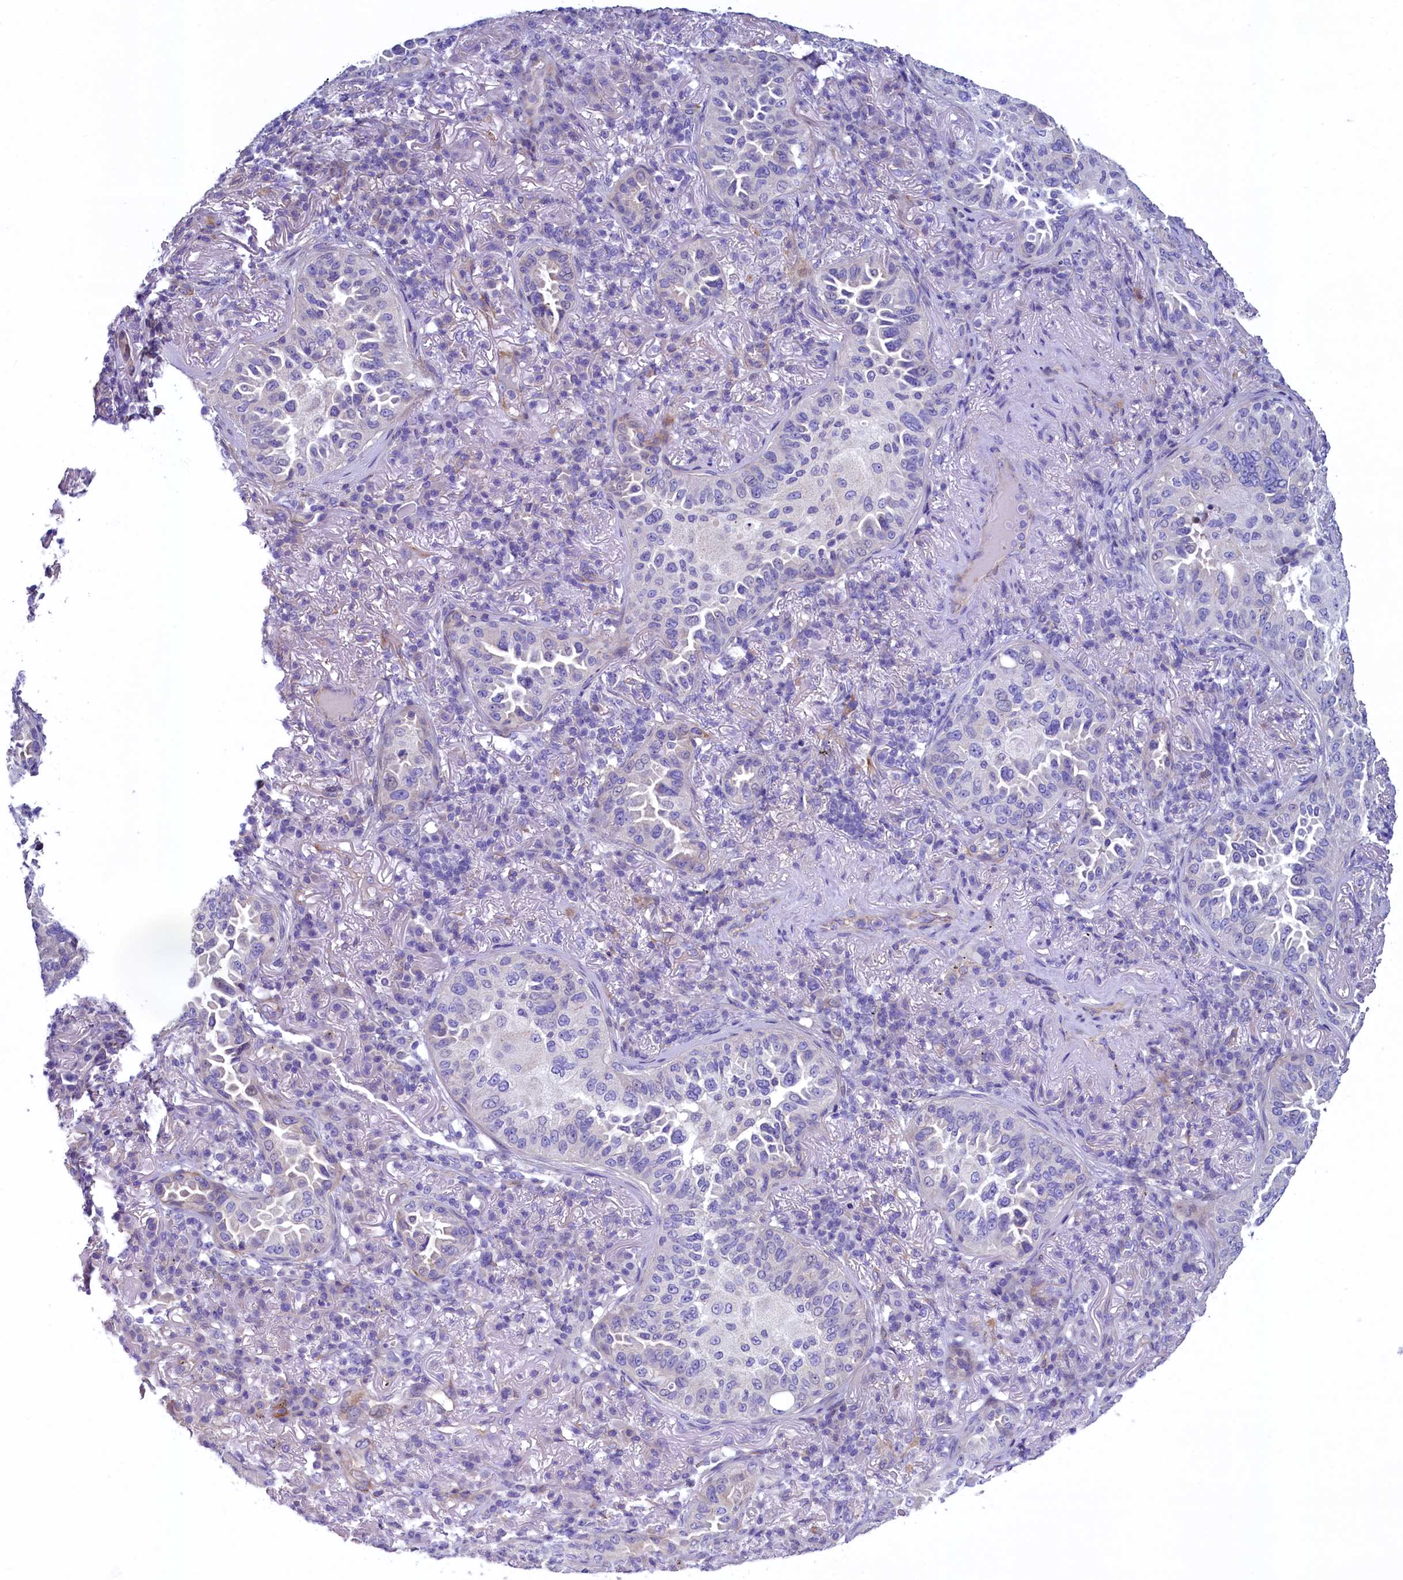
{"staining": {"intensity": "negative", "quantity": "none", "location": "none"}, "tissue": "lung cancer", "cell_type": "Tumor cells", "image_type": "cancer", "snomed": [{"axis": "morphology", "description": "Adenocarcinoma, NOS"}, {"axis": "topography", "description": "Lung"}], "caption": "Immunohistochemical staining of human lung cancer displays no significant expression in tumor cells.", "gene": "KRBOX5", "patient": {"sex": "female", "age": 69}}